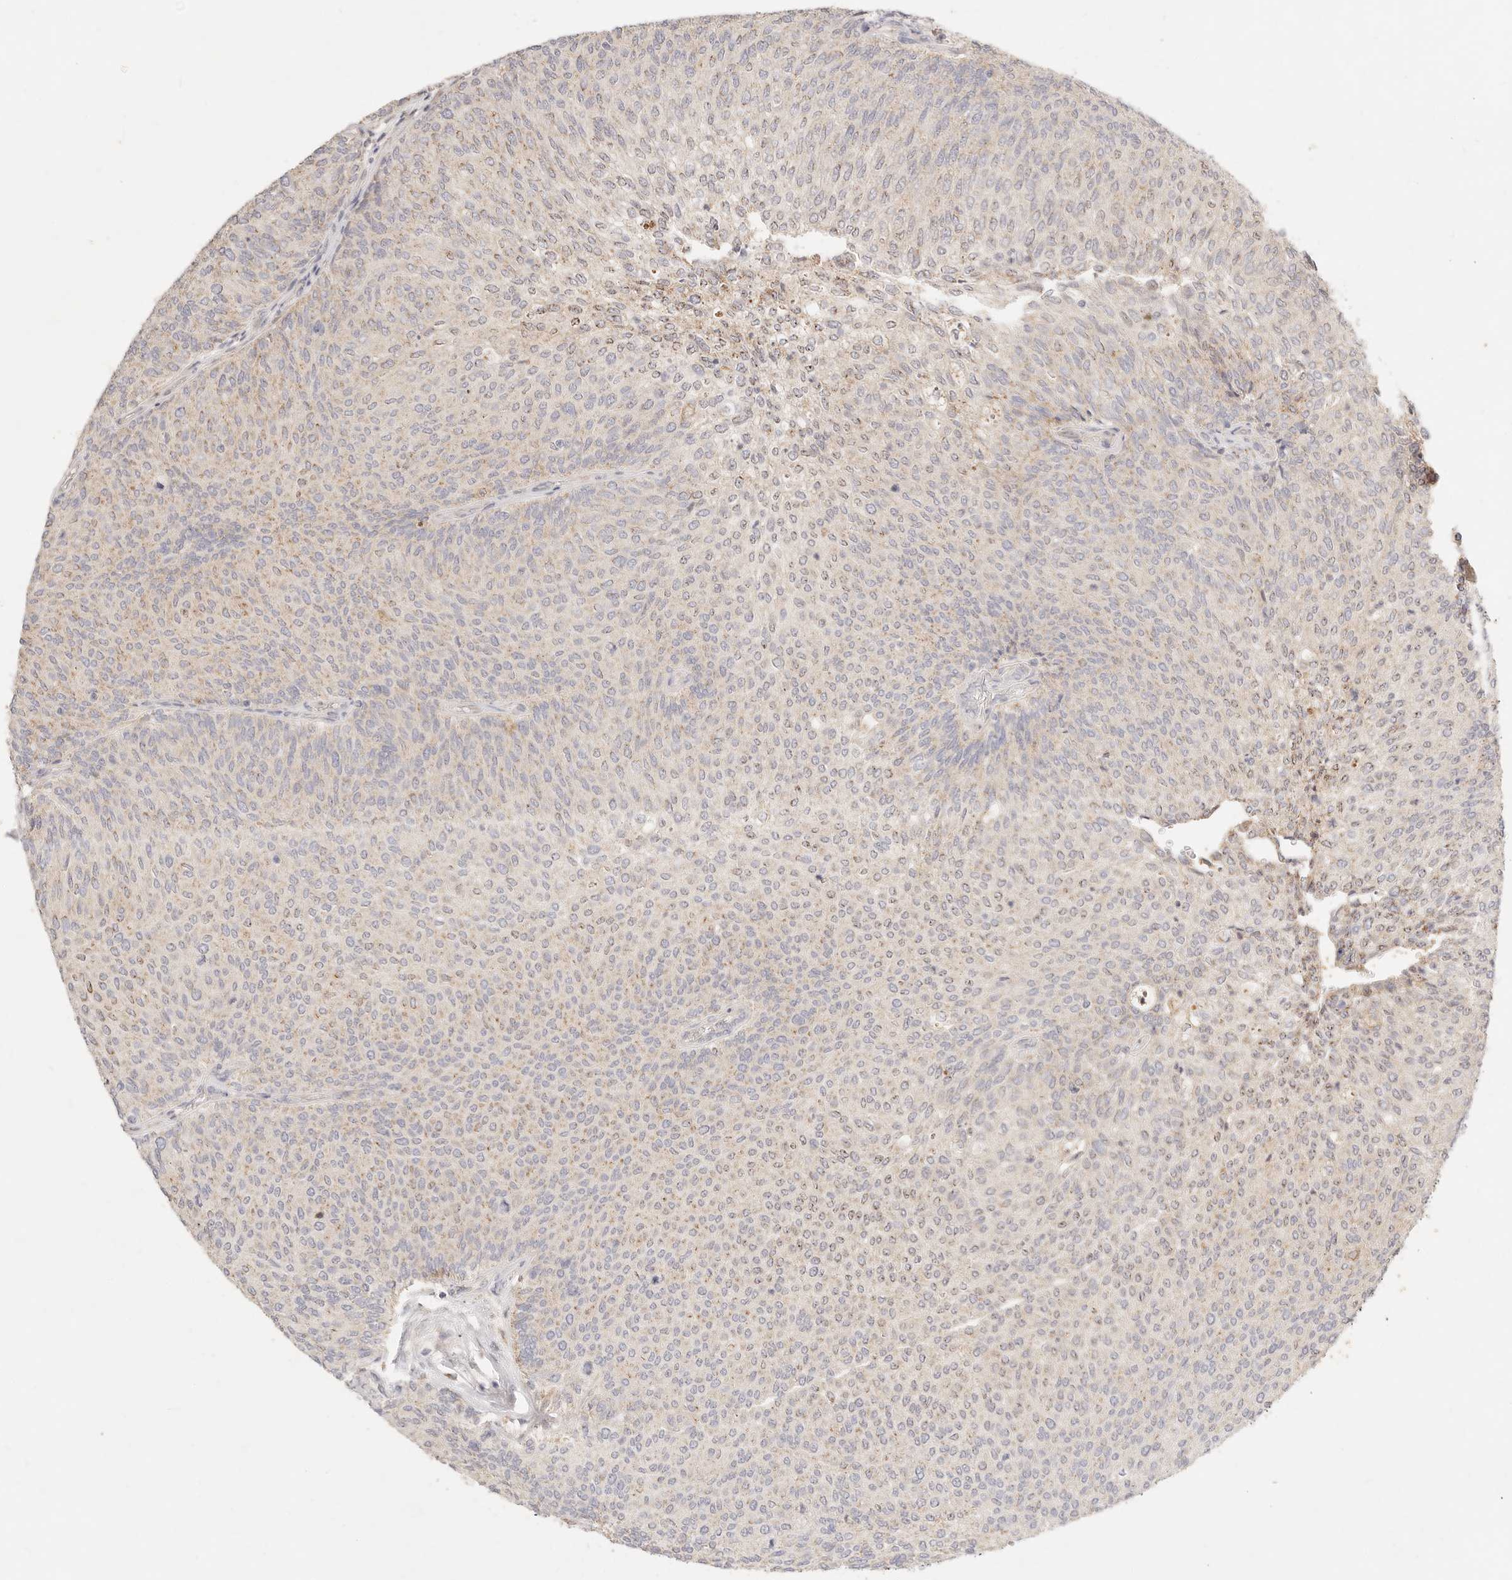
{"staining": {"intensity": "weak", "quantity": "<25%", "location": "cytoplasmic/membranous"}, "tissue": "urothelial cancer", "cell_type": "Tumor cells", "image_type": "cancer", "snomed": [{"axis": "morphology", "description": "Urothelial carcinoma, Low grade"}, {"axis": "topography", "description": "Urinary bladder"}], "caption": "An immunohistochemistry image of urothelial carcinoma (low-grade) is shown. There is no staining in tumor cells of urothelial carcinoma (low-grade).", "gene": "ACOX1", "patient": {"sex": "female", "age": 79}}